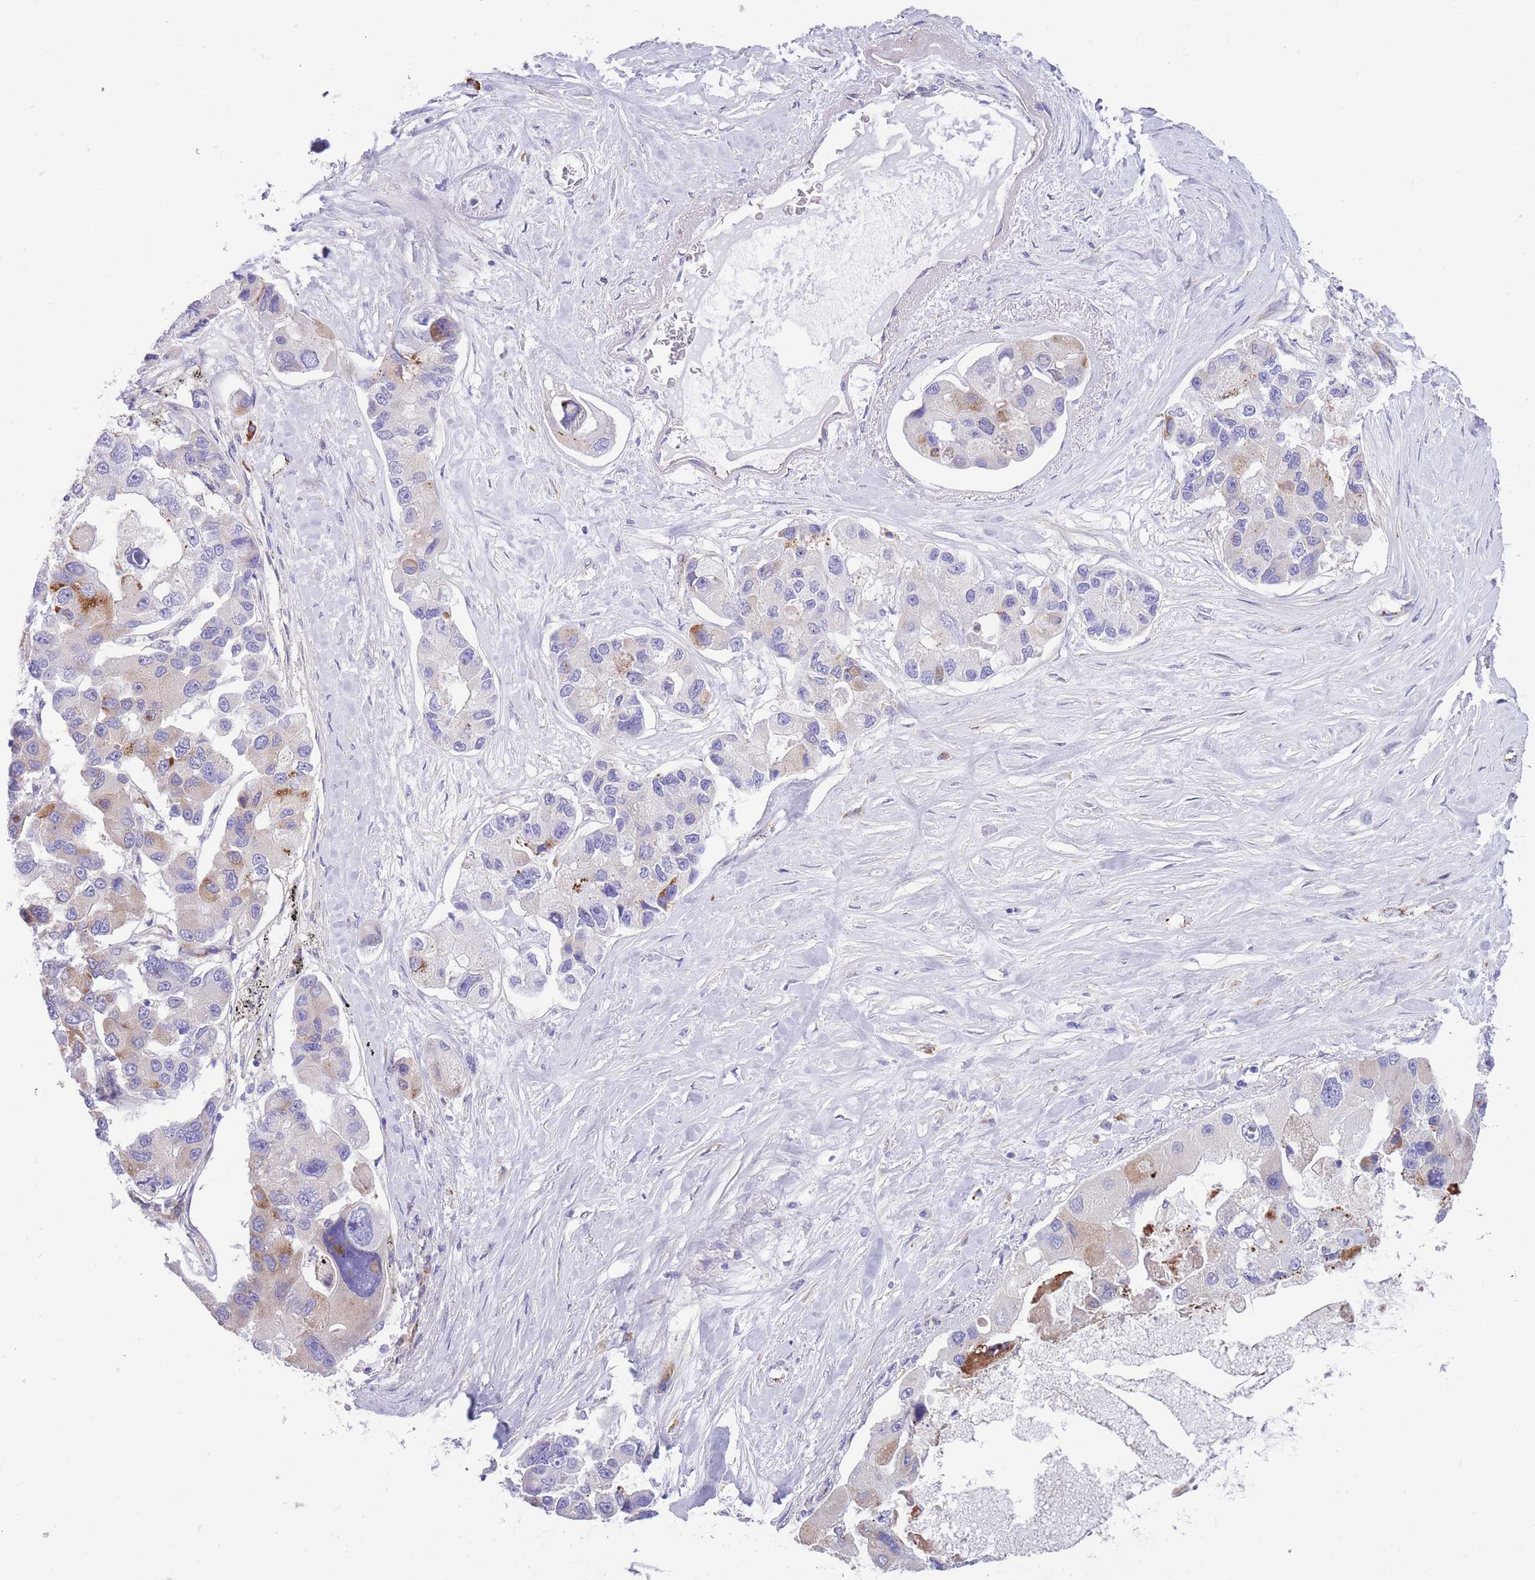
{"staining": {"intensity": "weak", "quantity": "<25%", "location": "cytoplasmic/membranous"}, "tissue": "lung cancer", "cell_type": "Tumor cells", "image_type": "cancer", "snomed": [{"axis": "morphology", "description": "Adenocarcinoma, NOS"}, {"axis": "topography", "description": "Lung"}], "caption": "There is no significant staining in tumor cells of lung cancer (adenocarcinoma).", "gene": "DET1", "patient": {"sex": "female", "age": 54}}